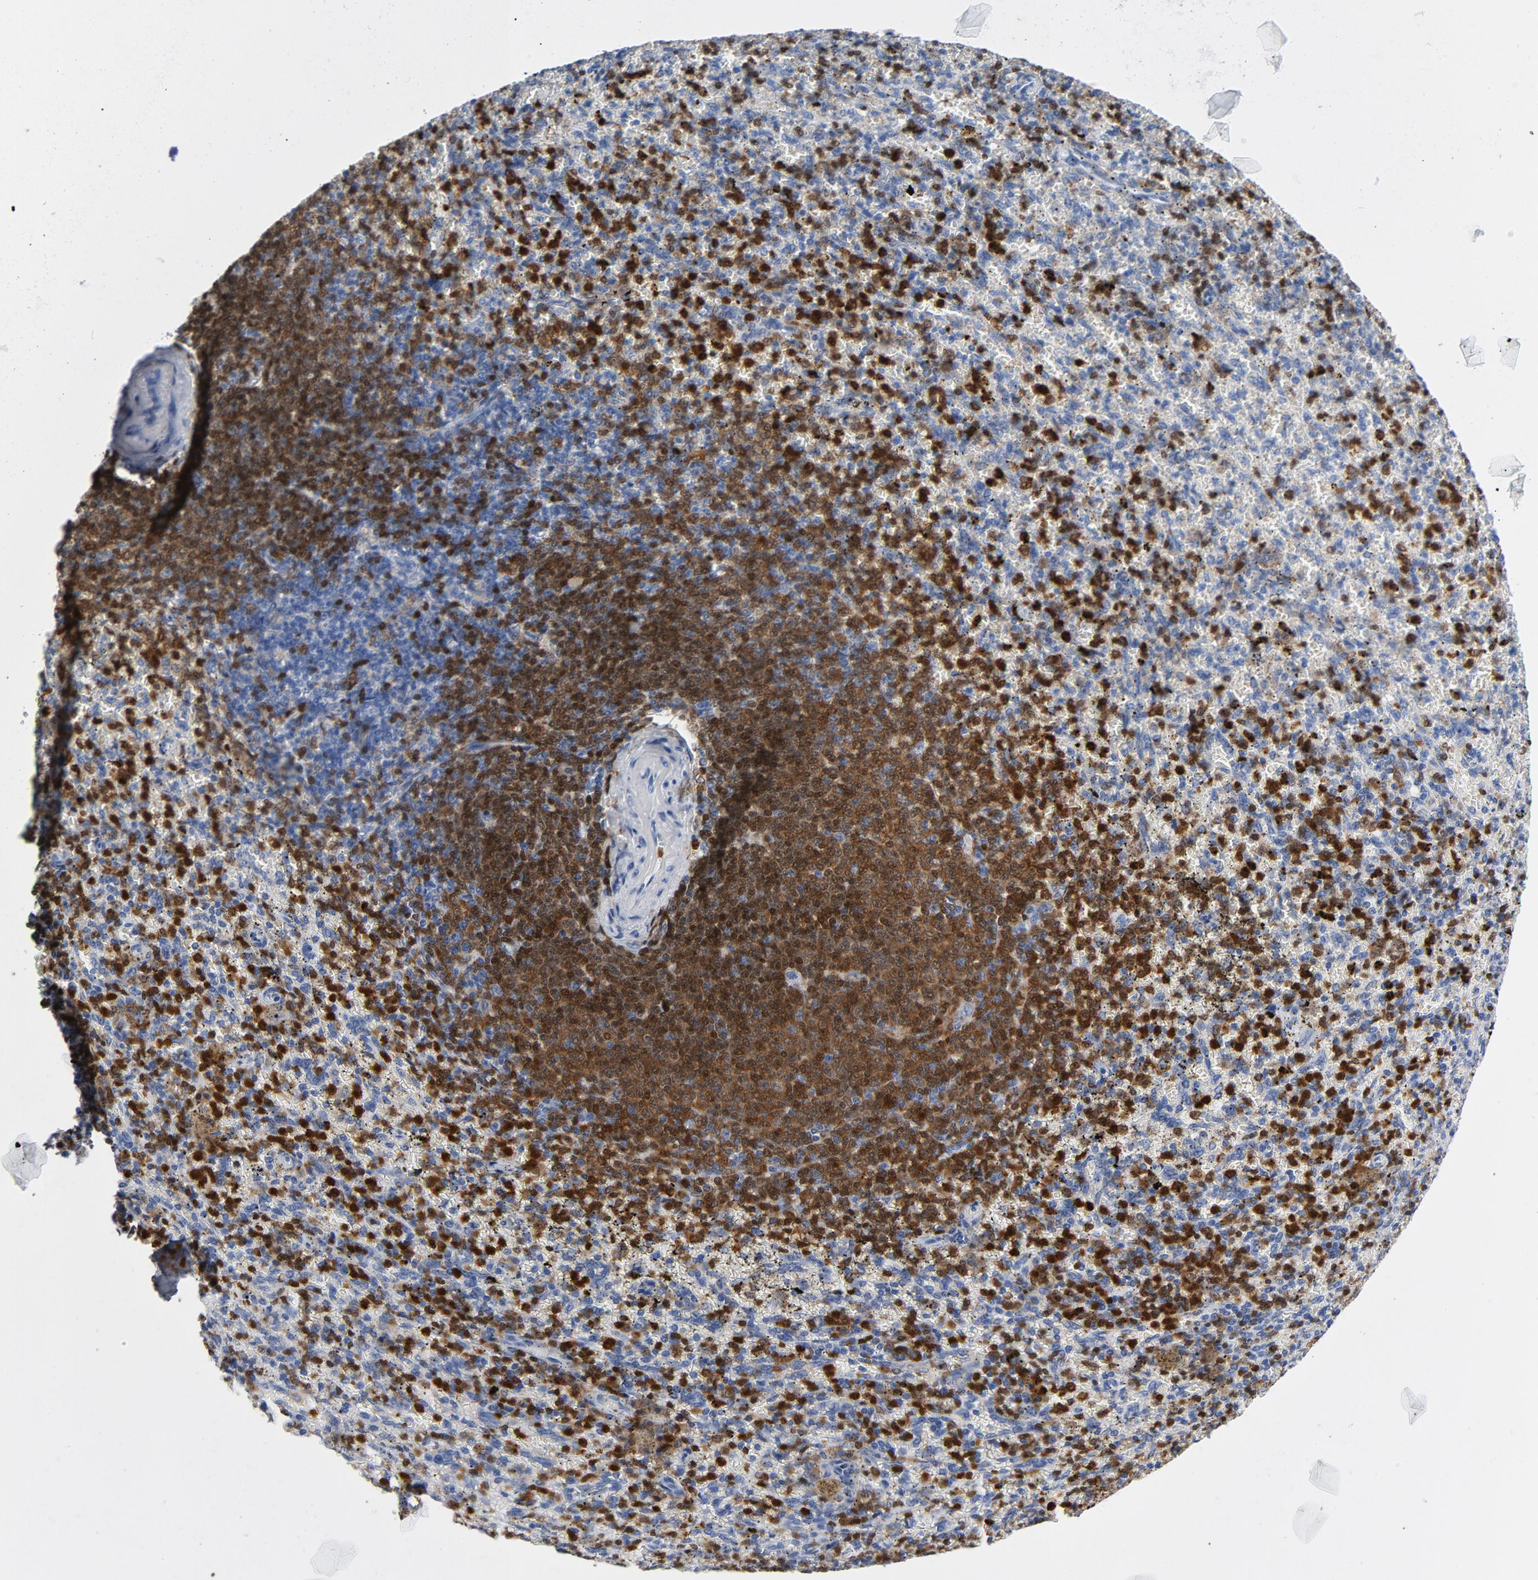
{"staining": {"intensity": "strong", "quantity": "<25%", "location": "cytoplasmic/membranous,nuclear"}, "tissue": "spleen", "cell_type": "Cells in red pulp", "image_type": "normal", "snomed": [{"axis": "morphology", "description": "Normal tissue, NOS"}, {"axis": "topography", "description": "Spleen"}], "caption": "A medium amount of strong cytoplasmic/membranous,nuclear positivity is appreciated in about <25% of cells in red pulp in unremarkable spleen. (IHC, brightfield microscopy, high magnification).", "gene": "NCF1", "patient": {"sex": "female", "age": 43}}